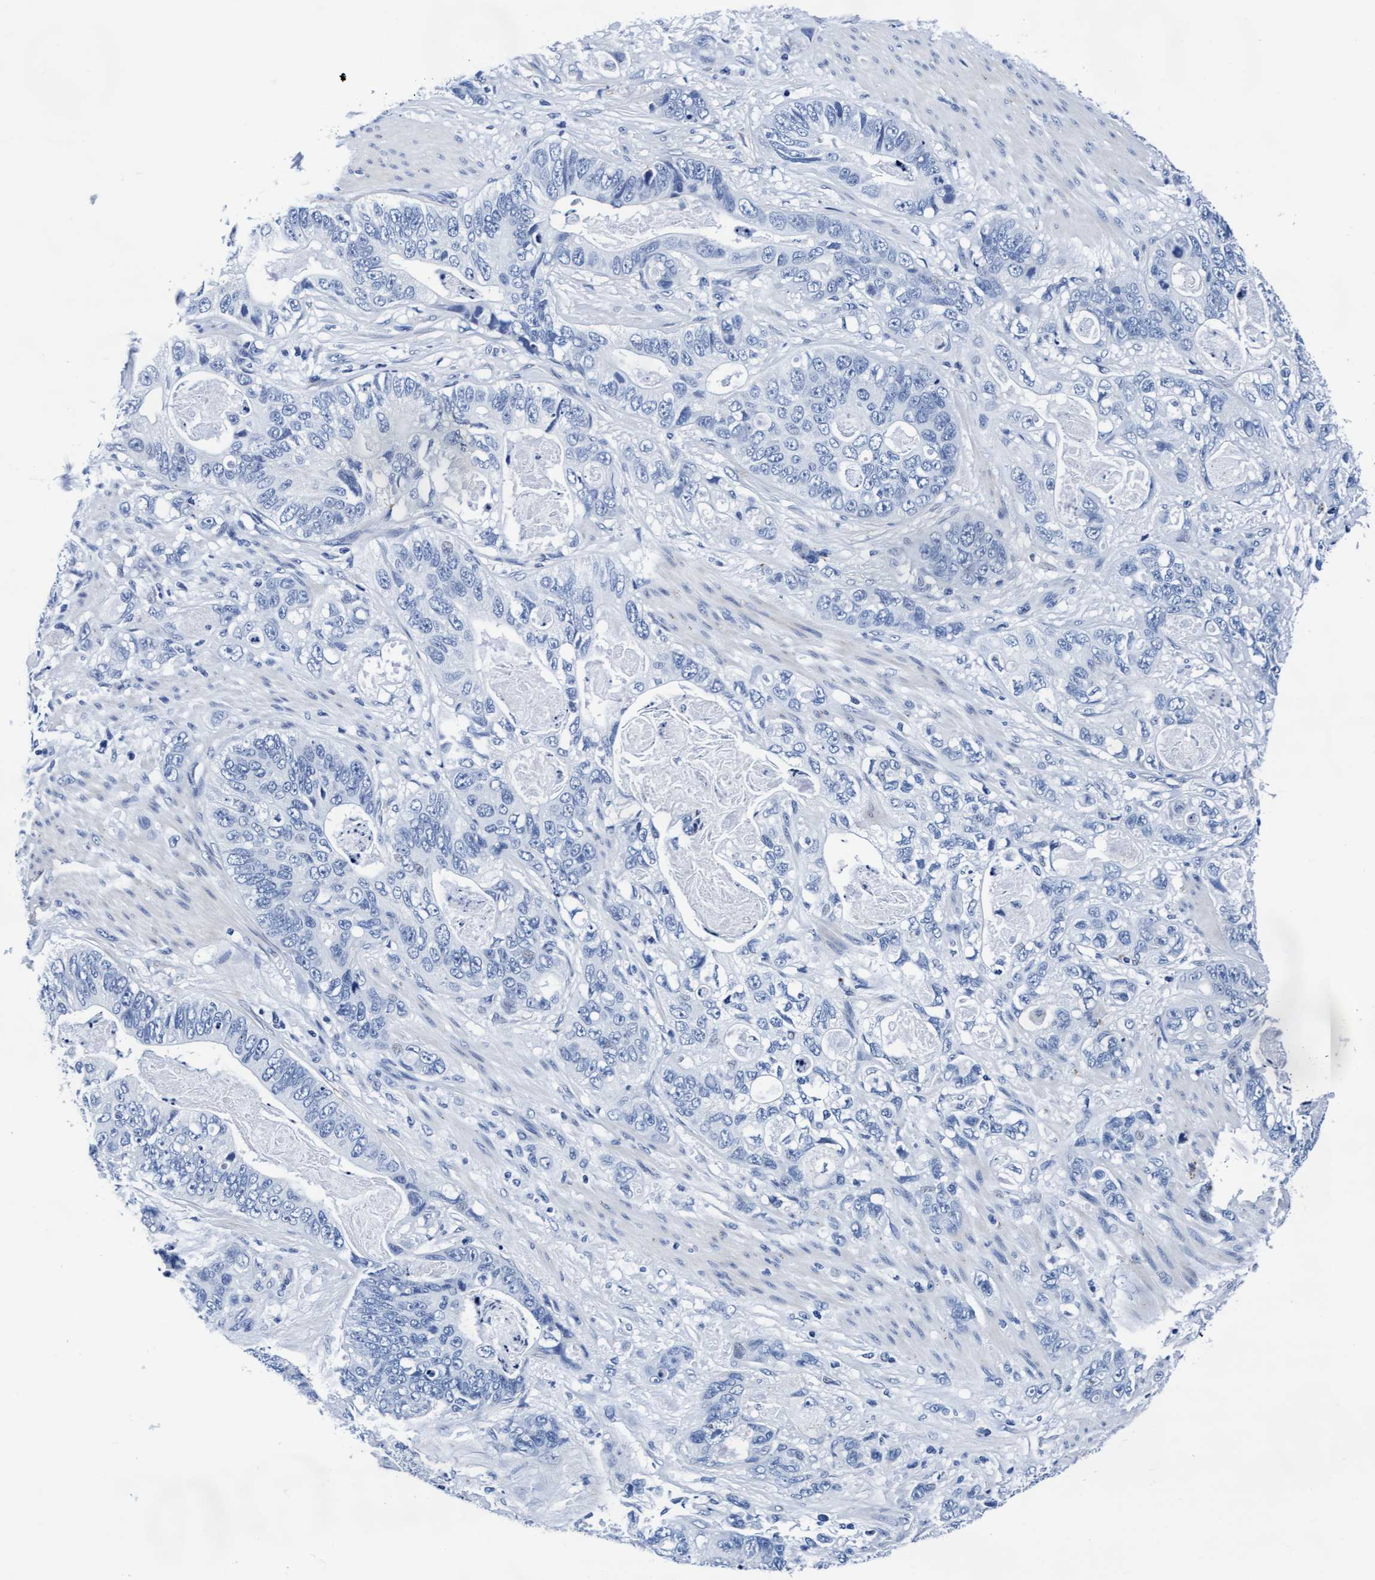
{"staining": {"intensity": "negative", "quantity": "none", "location": "none"}, "tissue": "stomach cancer", "cell_type": "Tumor cells", "image_type": "cancer", "snomed": [{"axis": "morphology", "description": "Normal tissue, NOS"}, {"axis": "morphology", "description": "Adenocarcinoma, NOS"}, {"axis": "topography", "description": "Stomach"}], "caption": "The histopathology image reveals no significant positivity in tumor cells of adenocarcinoma (stomach).", "gene": "ARSG", "patient": {"sex": "female", "age": 89}}